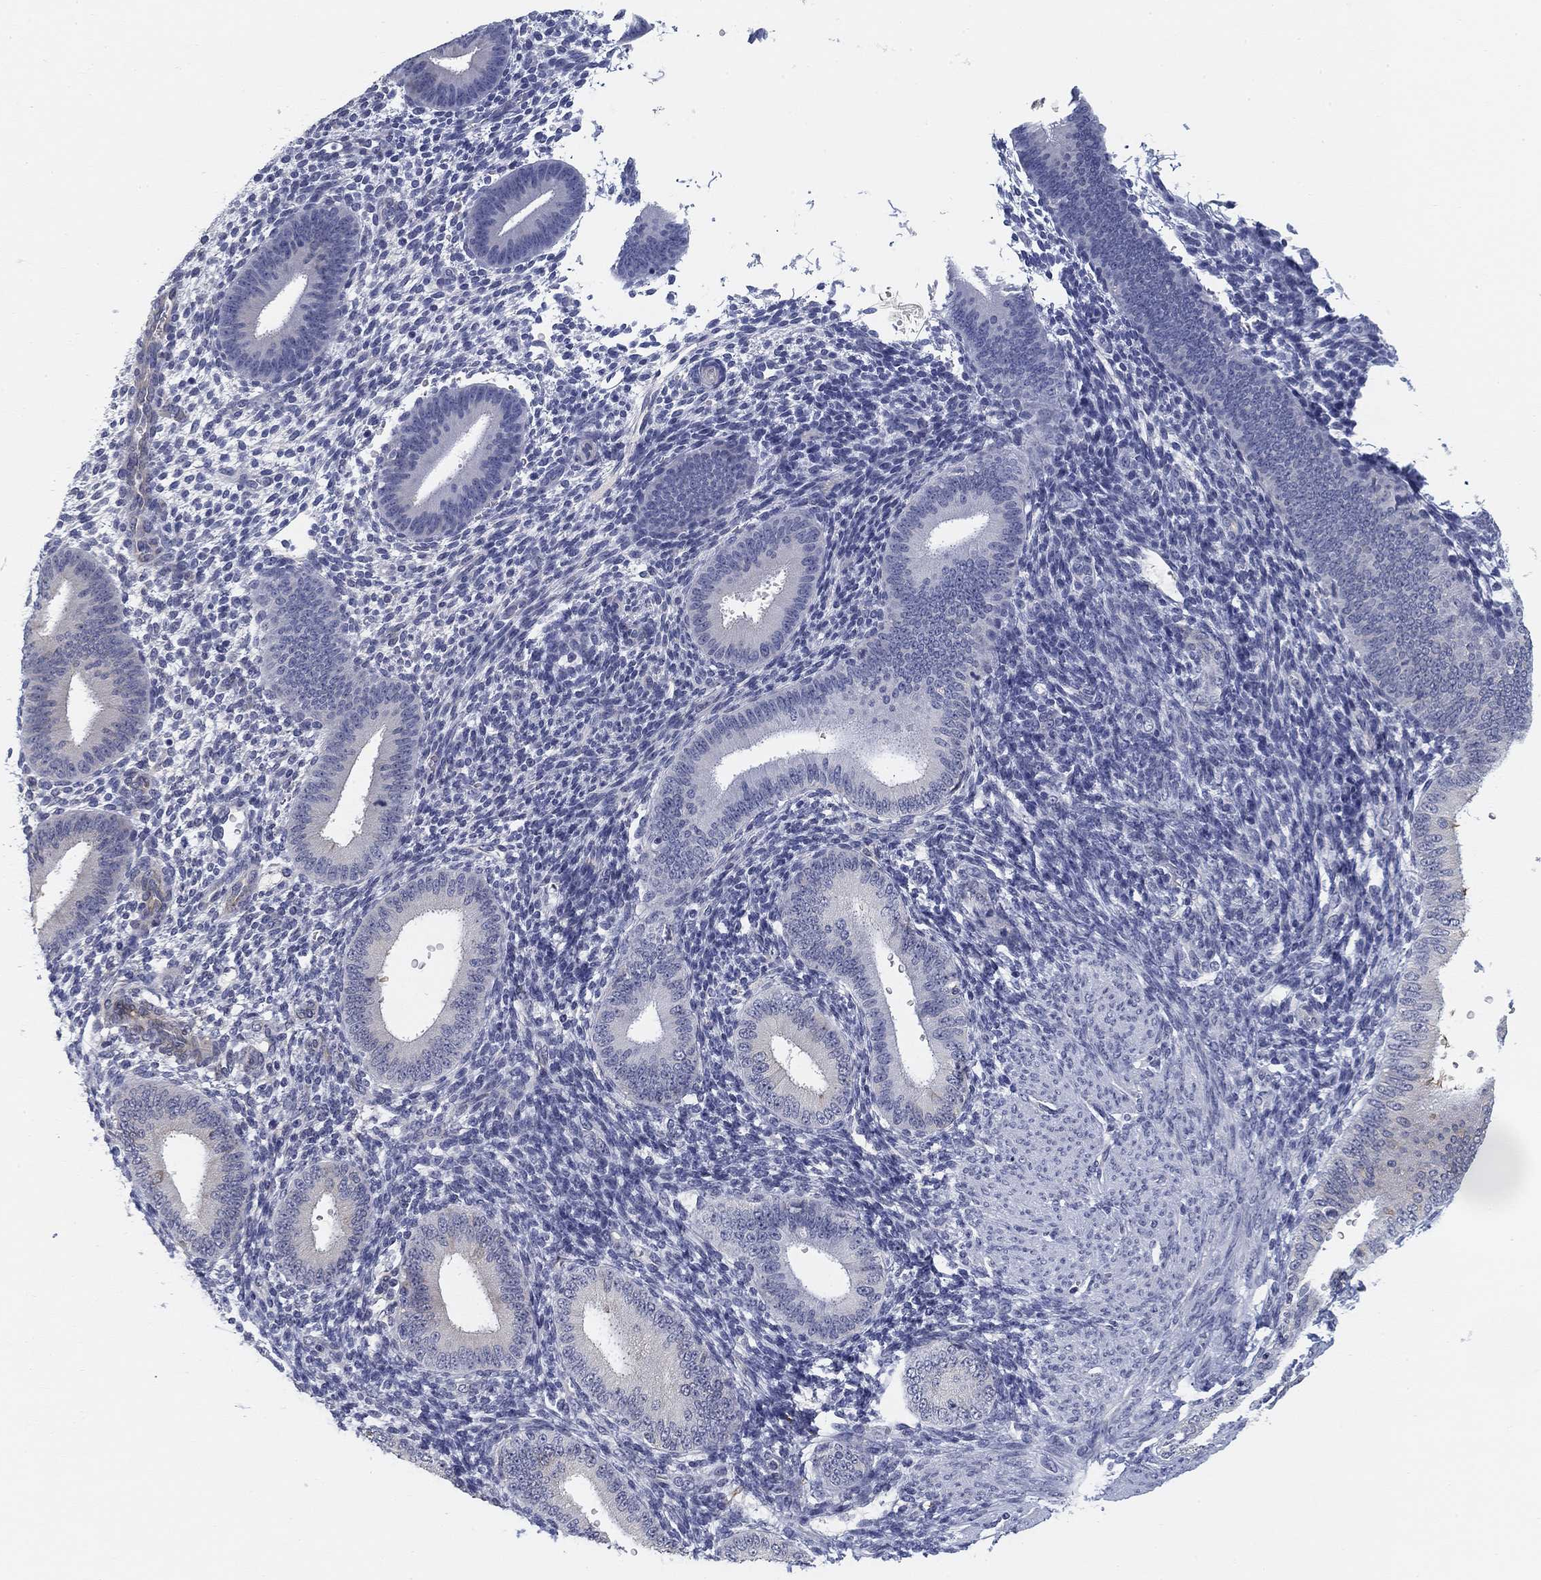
{"staining": {"intensity": "negative", "quantity": "none", "location": "none"}, "tissue": "endometrium", "cell_type": "Cells in endometrial stroma", "image_type": "normal", "snomed": [{"axis": "morphology", "description": "Normal tissue, NOS"}, {"axis": "topography", "description": "Endometrium"}], "caption": "The image exhibits no staining of cells in endometrial stroma in unremarkable endometrium.", "gene": "SLC2A5", "patient": {"sex": "female", "age": 39}}